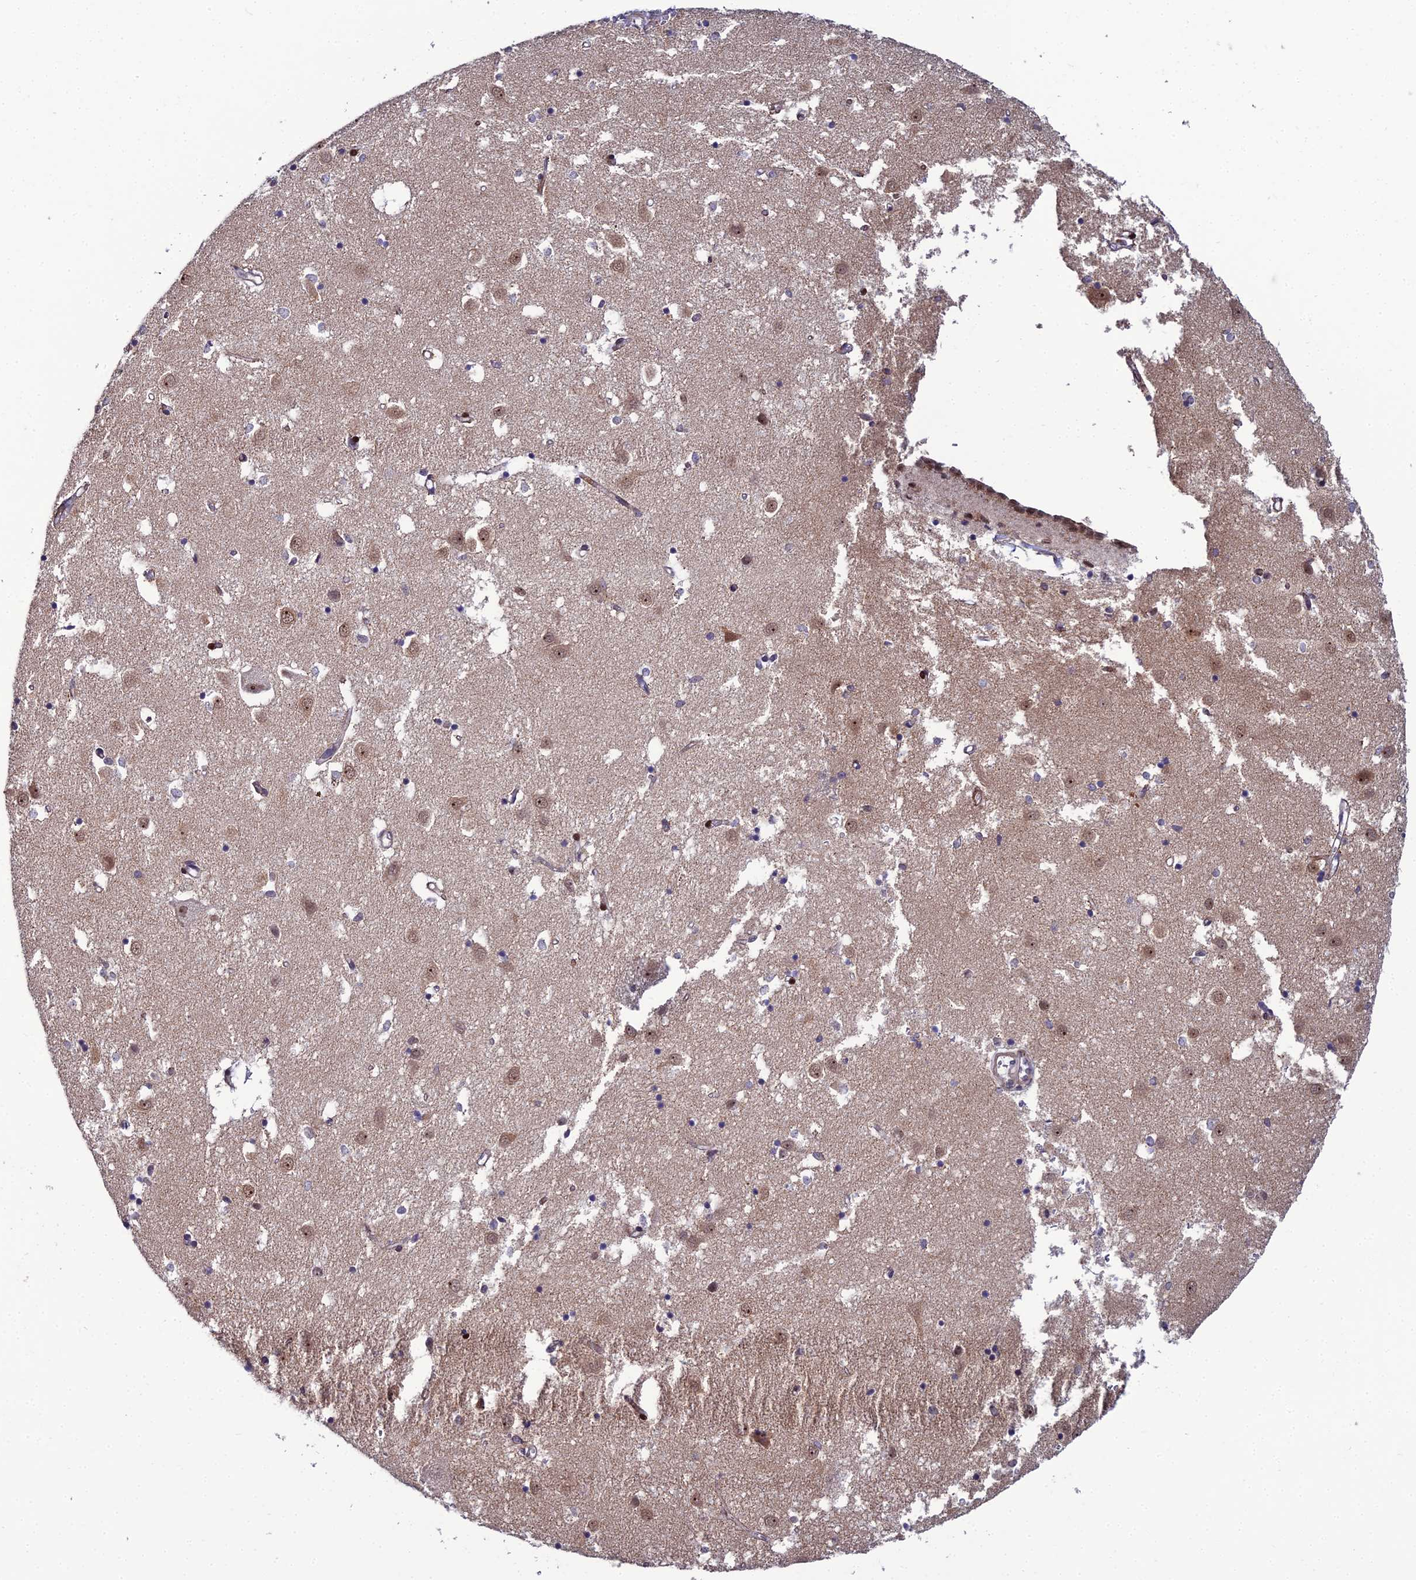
{"staining": {"intensity": "negative", "quantity": "none", "location": "none"}, "tissue": "caudate", "cell_type": "Glial cells", "image_type": "normal", "snomed": [{"axis": "morphology", "description": "Normal tissue, NOS"}, {"axis": "topography", "description": "Lateral ventricle wall"}], "caption": "Glial cells show no significant protein expression in unremarkable caudate.", "gene": "ZNF668", "patient": {"sex": "male", "age": 70}}